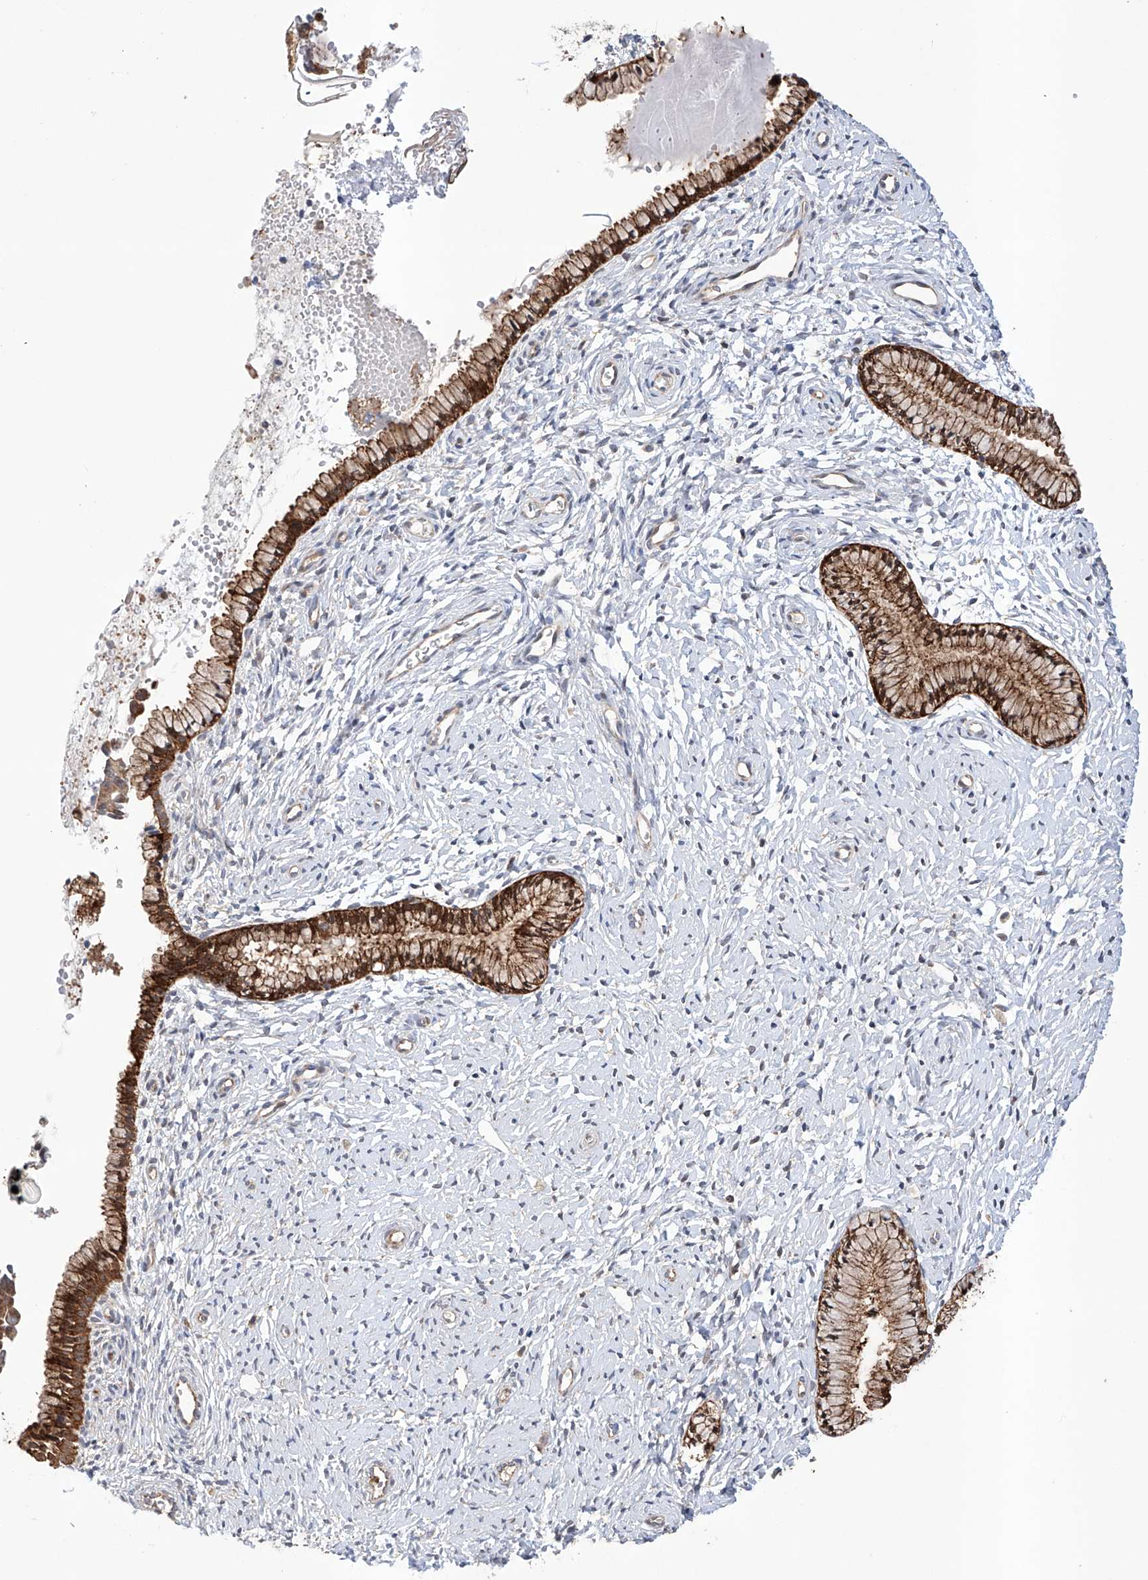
{"staining": {"intensity": "strong", "quantity": ">75%", "location": "cytoplasmic/membranous"}, "tissue": "cervix", "cell_type": "Glandular cells", "image_type": "normal", "snomed": [{"axis": "morphology", "description": "Normal tissue, NOS"}, {"axis": "topography", "description": "Cervix"}], "caption": "A histopathology image of cervix stained for a protein displays strong cytoplasmic/membranous brown staining in glandular cells. (DAB (3,3'-diaminobenzidine) IHC with brightfield microscopy, high magnification).", "gene": "TIMM23", "patient": {"sex": "female", "age": 33}}